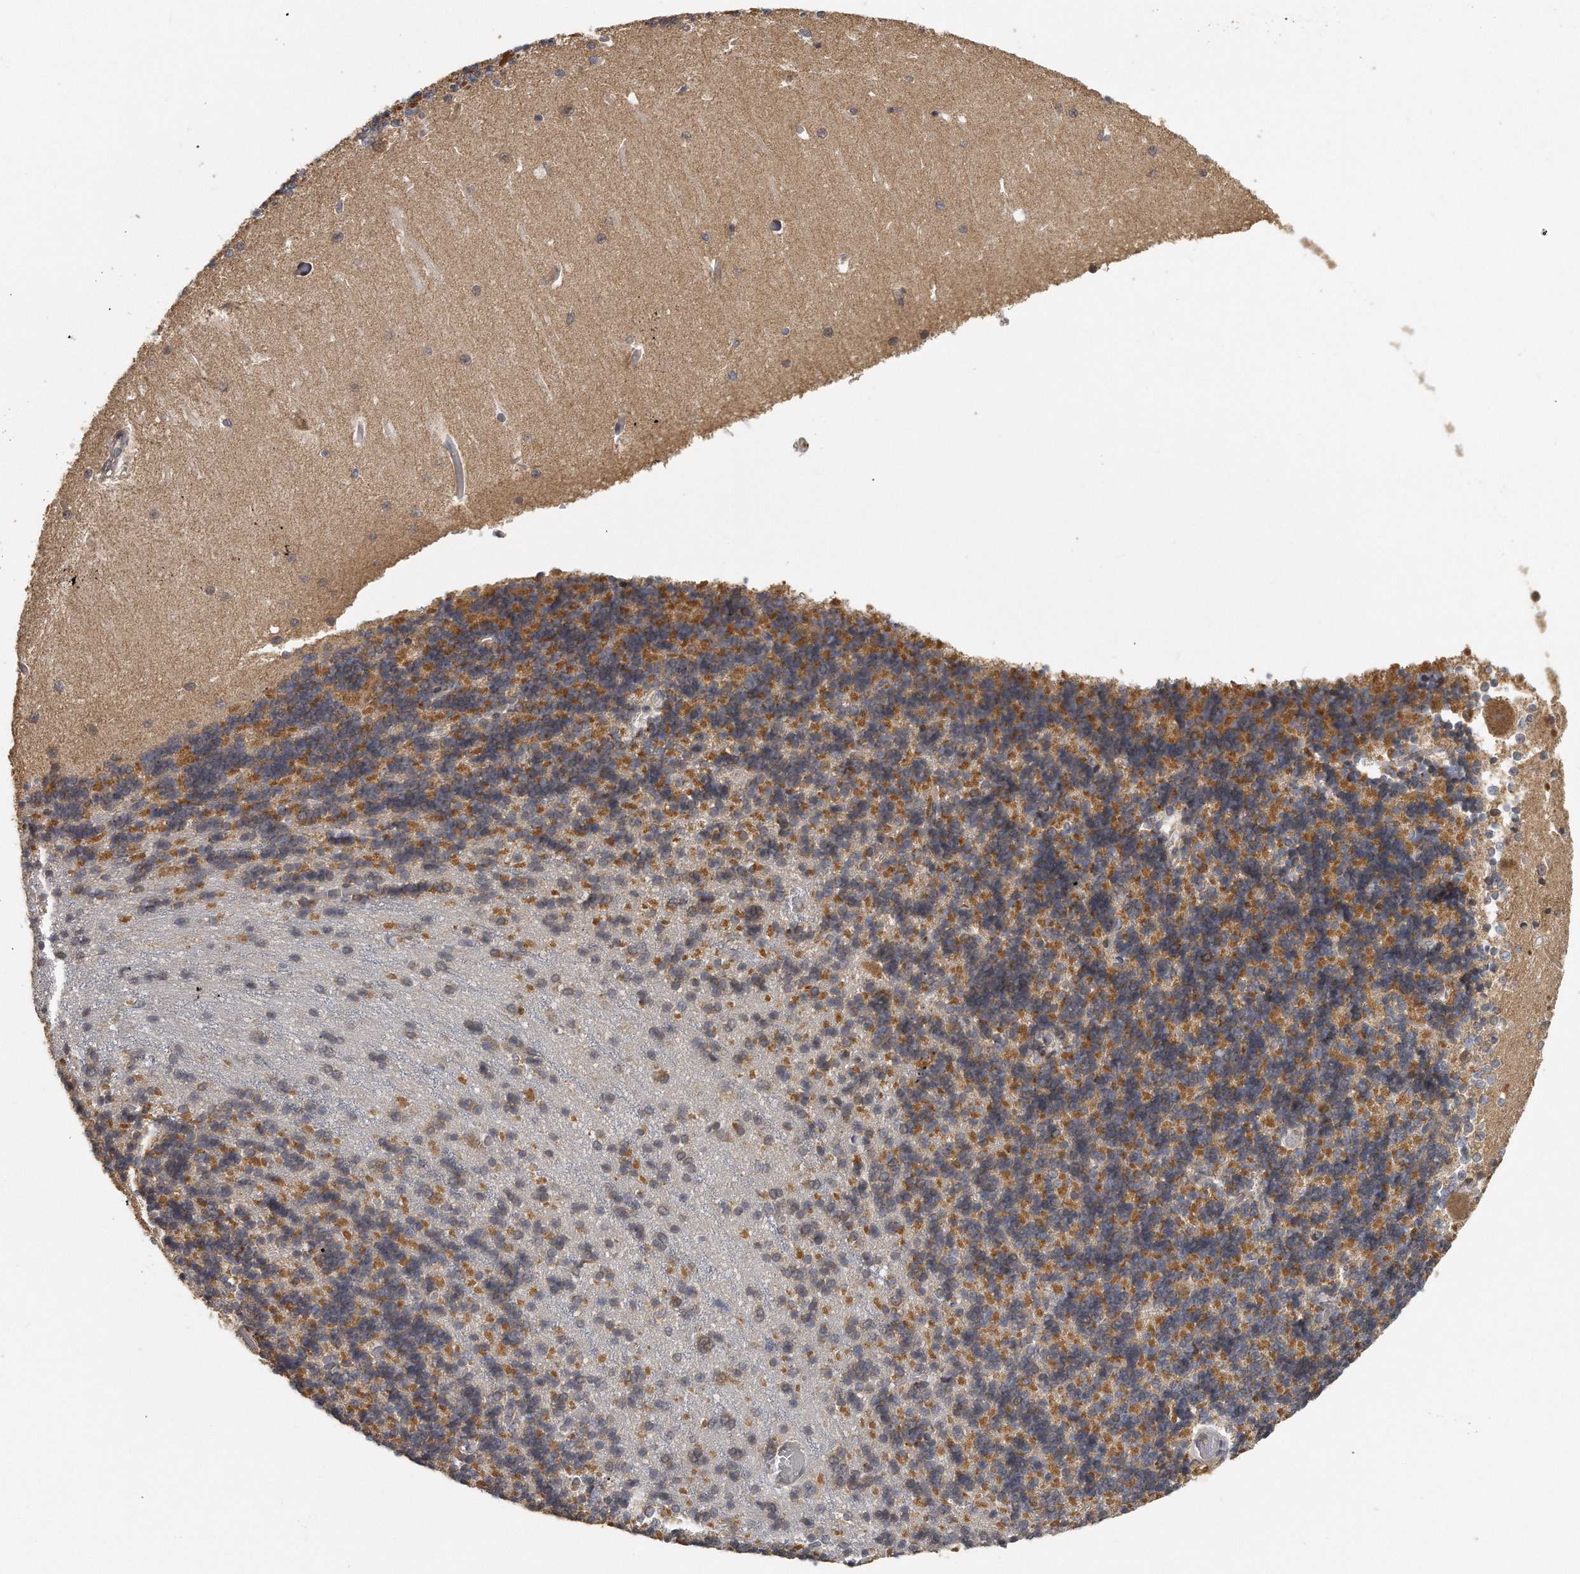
{"staining": {"intensity": "moderate", "quantity": ">75%", "location": "cytoplasmic/membranous"}, "tissue": "cerebellum", "cell_type": "Cells in granular layer", "image_type": "normal", "snomed": [{"axis": "morphology", "description": "Normal tissue, NOS"}, {"axis": "topography", "description": "Cerebellum"}], "caption": "Cerebellum stained for a protein (brown) reveals moderate cytoplasmic/membranous positive positivity in about >75% of cells in granular layer.", "gene": "EIF3I", "patient": {"sex": "male", "age": 37}}